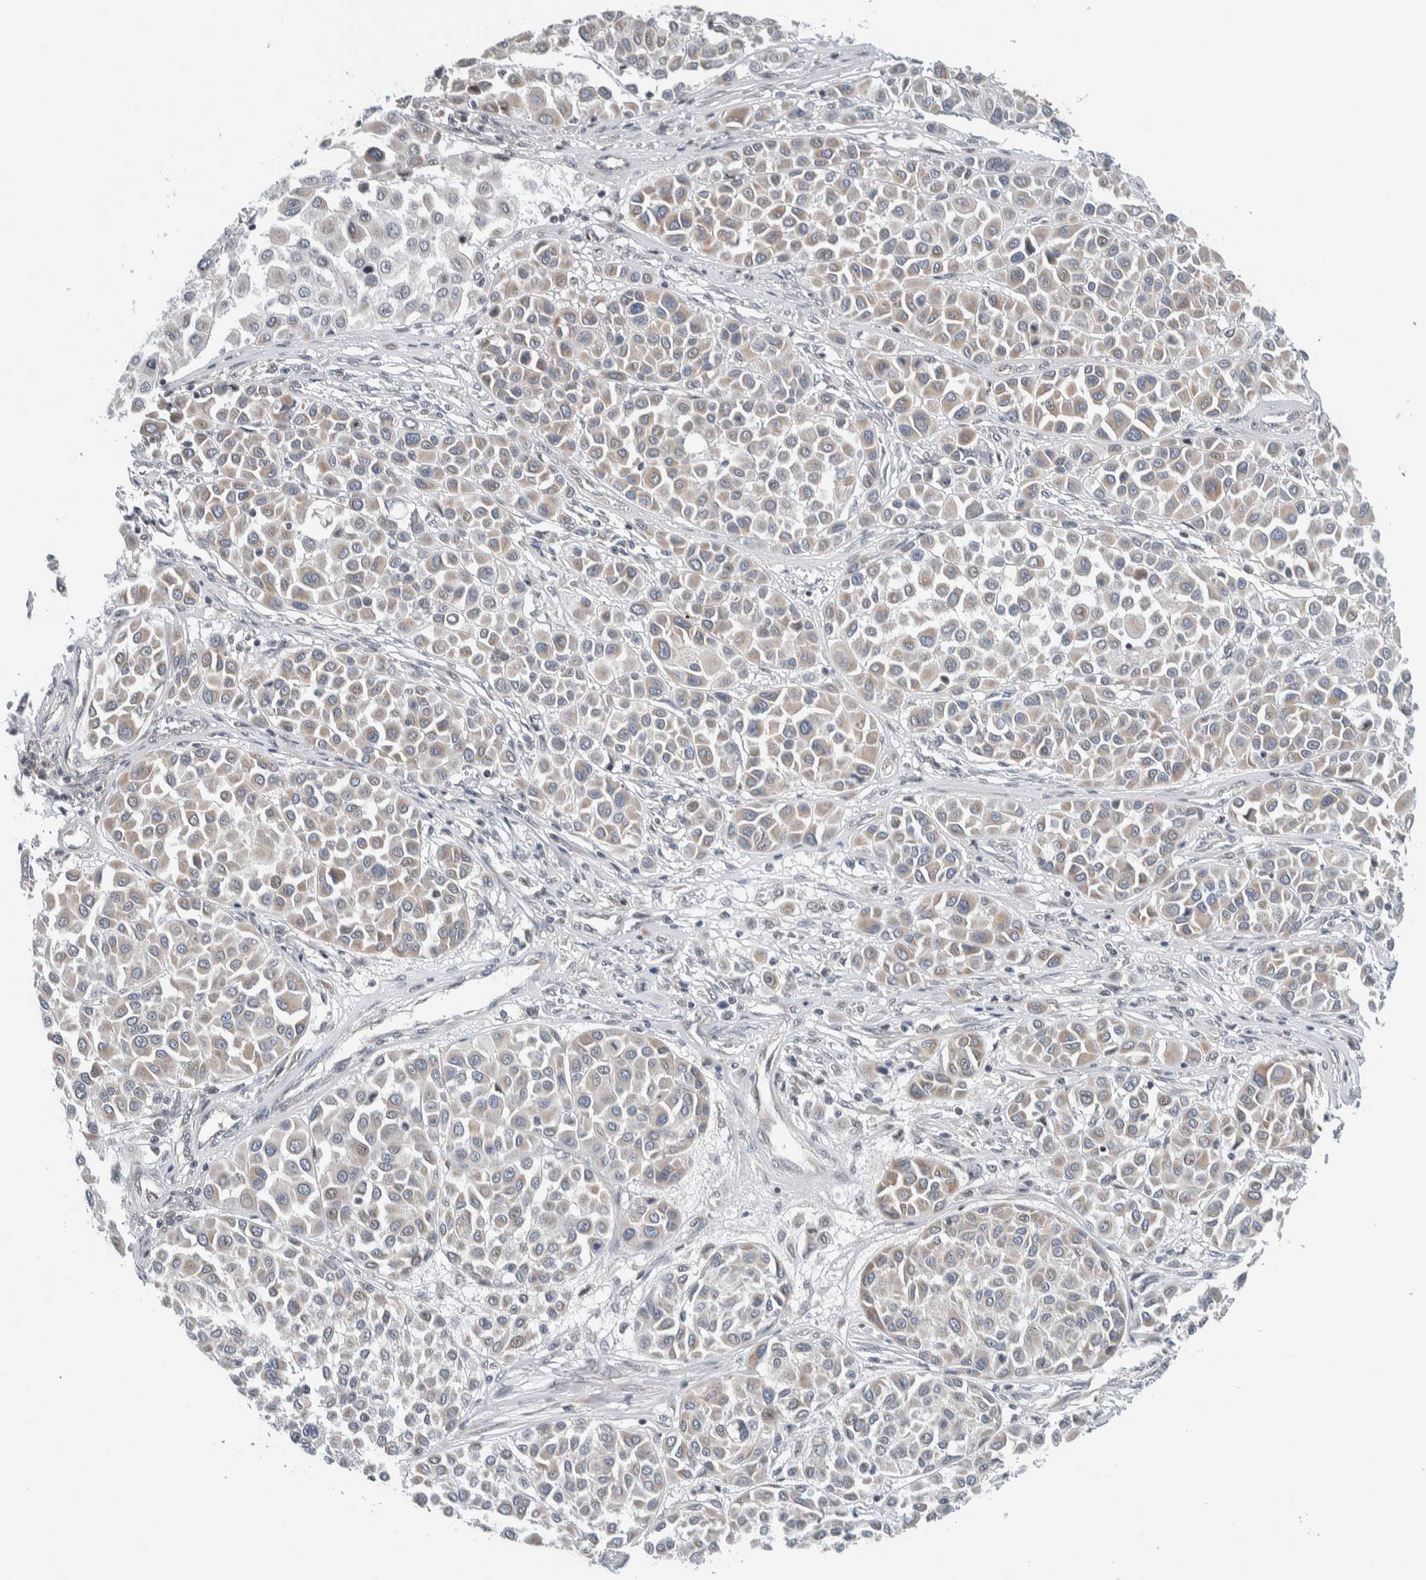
{"staining": {"intensity": "weak", "quantity": "25%-75%", "location": "cytoplasmic/membranous"}, "tissue": "melanoma", "cell_type": "Tumor cells", "image_type": "cancer", "snomed": [{"axis": "morphology", "description": "Malignant melanoma, Metastatic site"}, {"axis": "topography", "description": "Soft tissue"}], "caption": "Protein staining of melanoma tissue shows weak cytoplasmic/membranous positivity in approximately 25%-75% of tumor cells. The protein of interest is stained brown, and the nuclei are stained in blue (DAB (3,3'-diaminobenzidine) IHC with brightfield microscopy, high magnification).", "gene": "NEUROD1", "patient": {"sex": "male", "age": 41}}